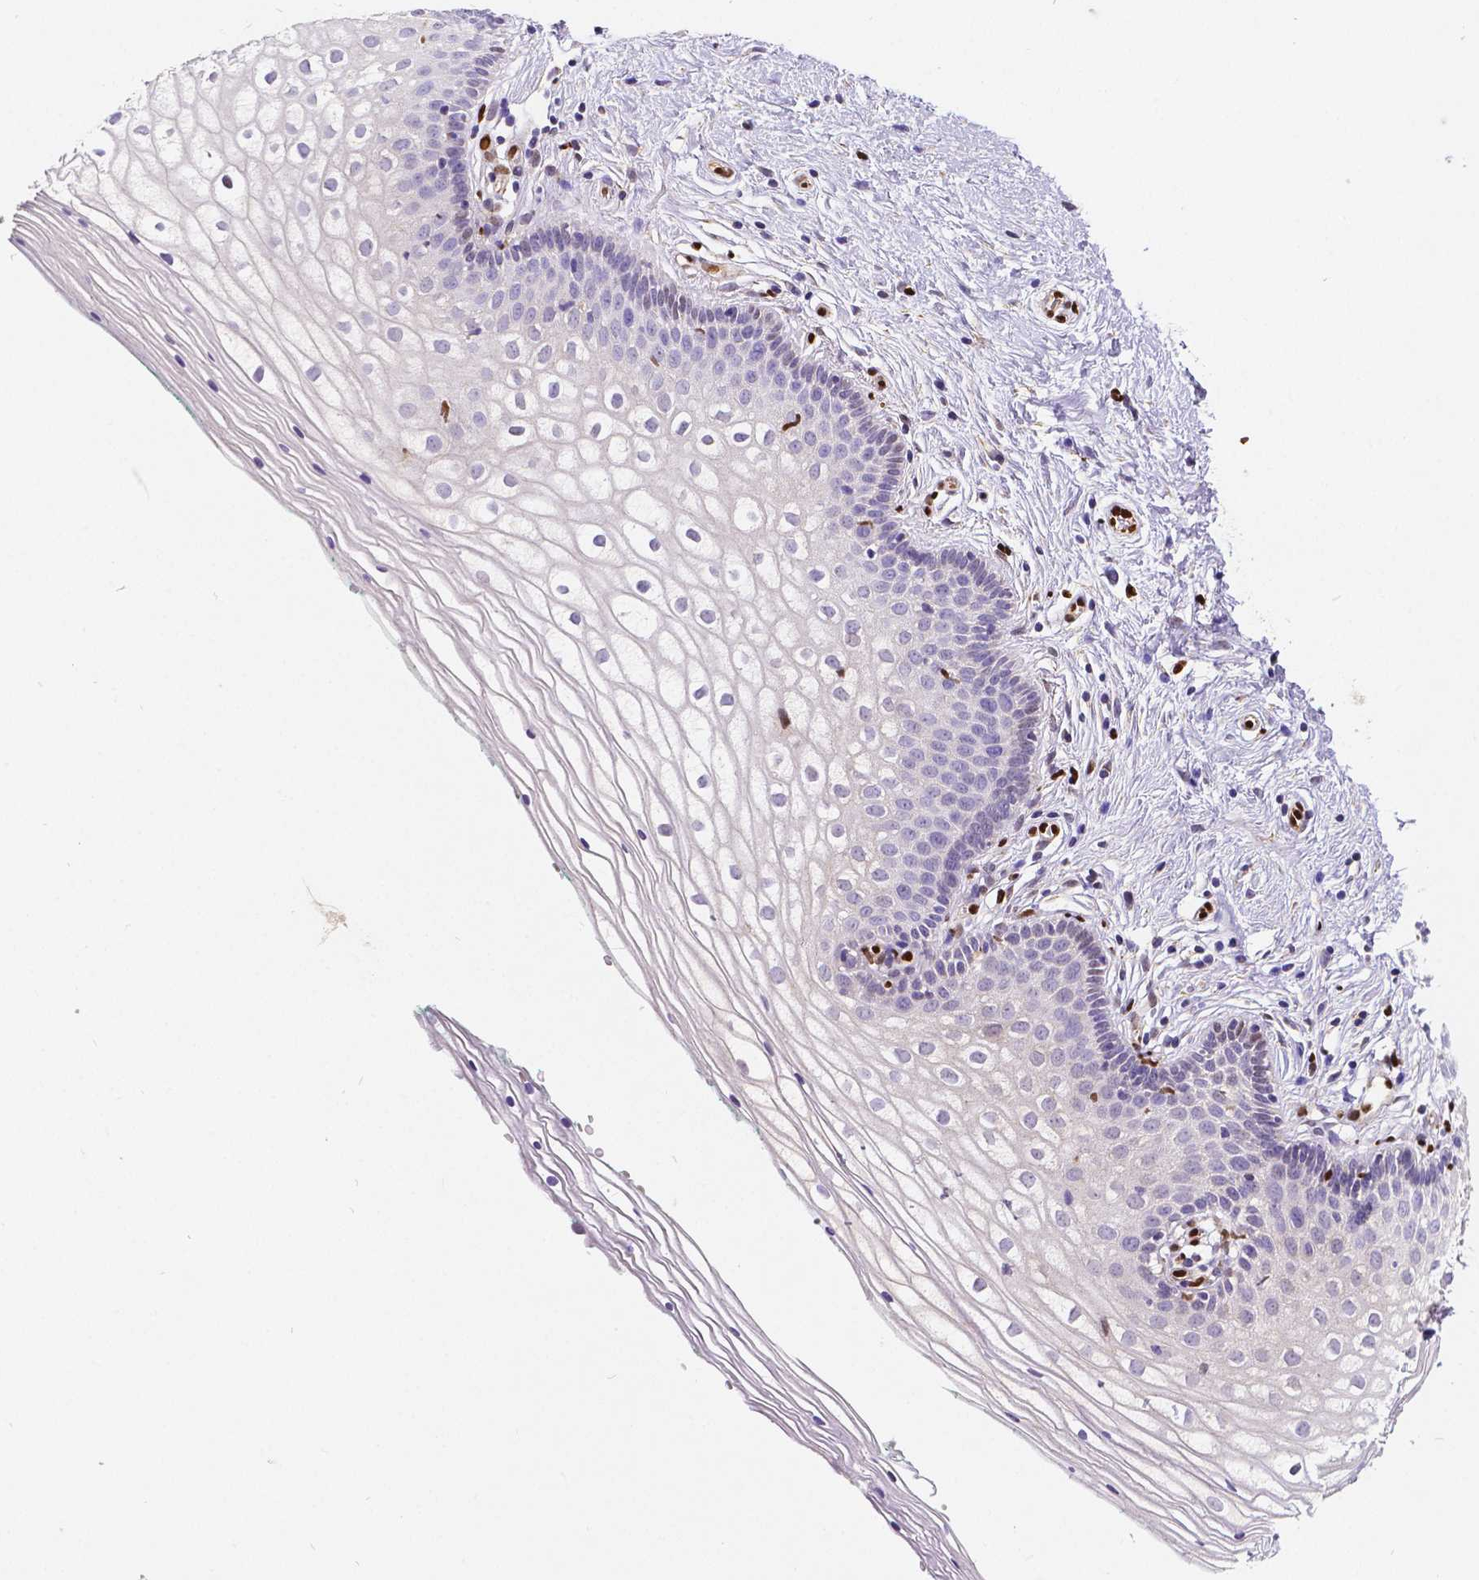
{"staining": {"intensity": "negative", "quantity": "none", "location": "none"}, "tissue": "vagina", "cell_type": "Squamous epithelial cells", "image_type": "normal", "snomed": [{"axis": "morphology", "description": "Normal tissue, NOS"}, {"axis": "topography", "description": "Vagina"}], "caption": "An immunohistochemistry (IHC) histopathology image of benign vagina is shown. There is no staining in squamous epithelial cells of vagina.", "gene": "MEF2C", "patient": {"sex": "female", "age": 36}}